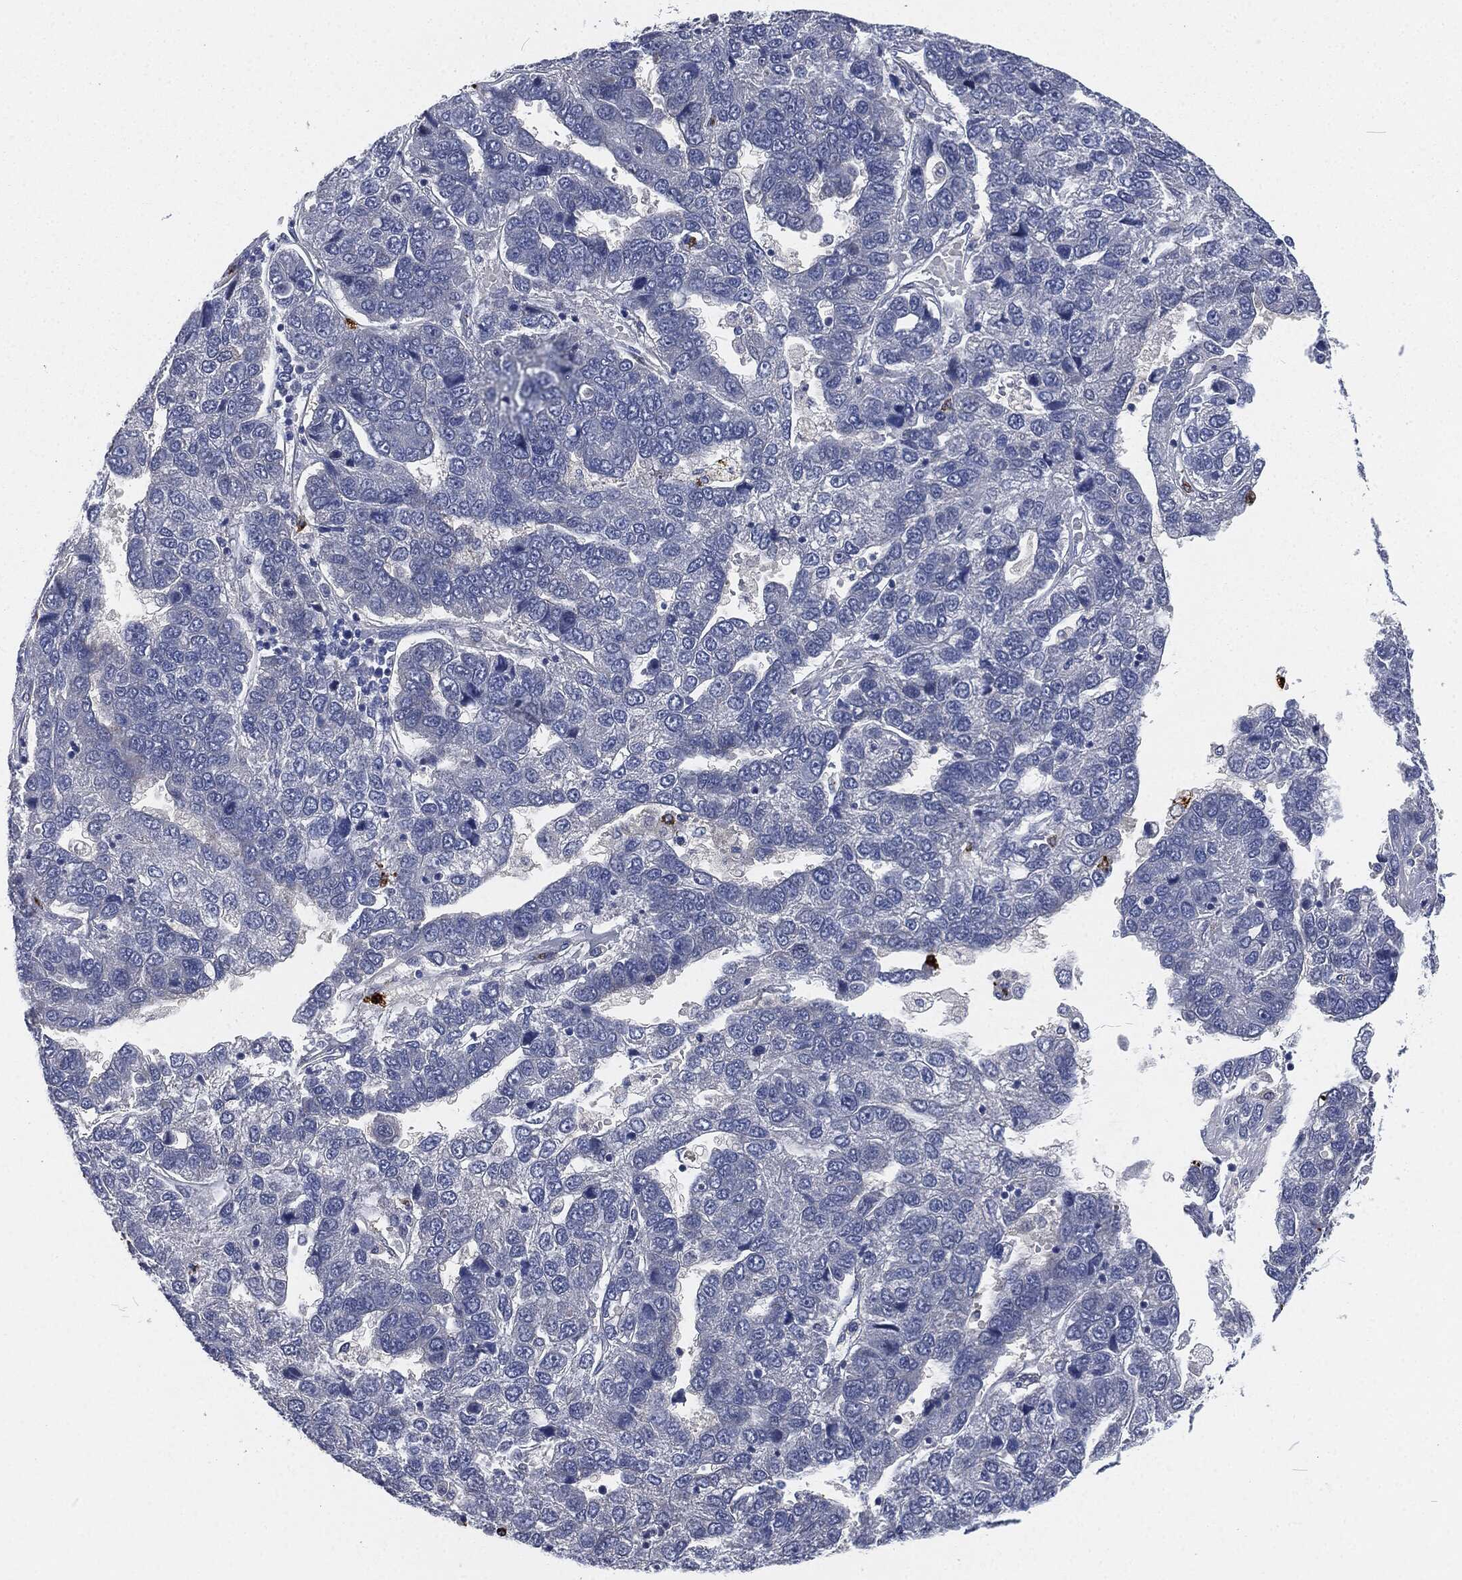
{"staining": {"intensity": "negative", "quantity": "none", "location": "none"}, "tissue": "pancreatic cancer", "cell_type": "Tumor cells", "image_type": "cancer", "snomed": [{"axis": "morphology", "description": "Adenocarcinoma, NOS"}, {"axis": "topography", "description": "Pancreas"}], "caption": "IHC histopathology image of neoplastic tissue: human pancreatic cancer stained with DAB (3,3'-diaminobenzidine) exhibits no significant protein expression in tumor cells.", "gene": "MPO", "patient": {"sex": "female", "age": 61}}